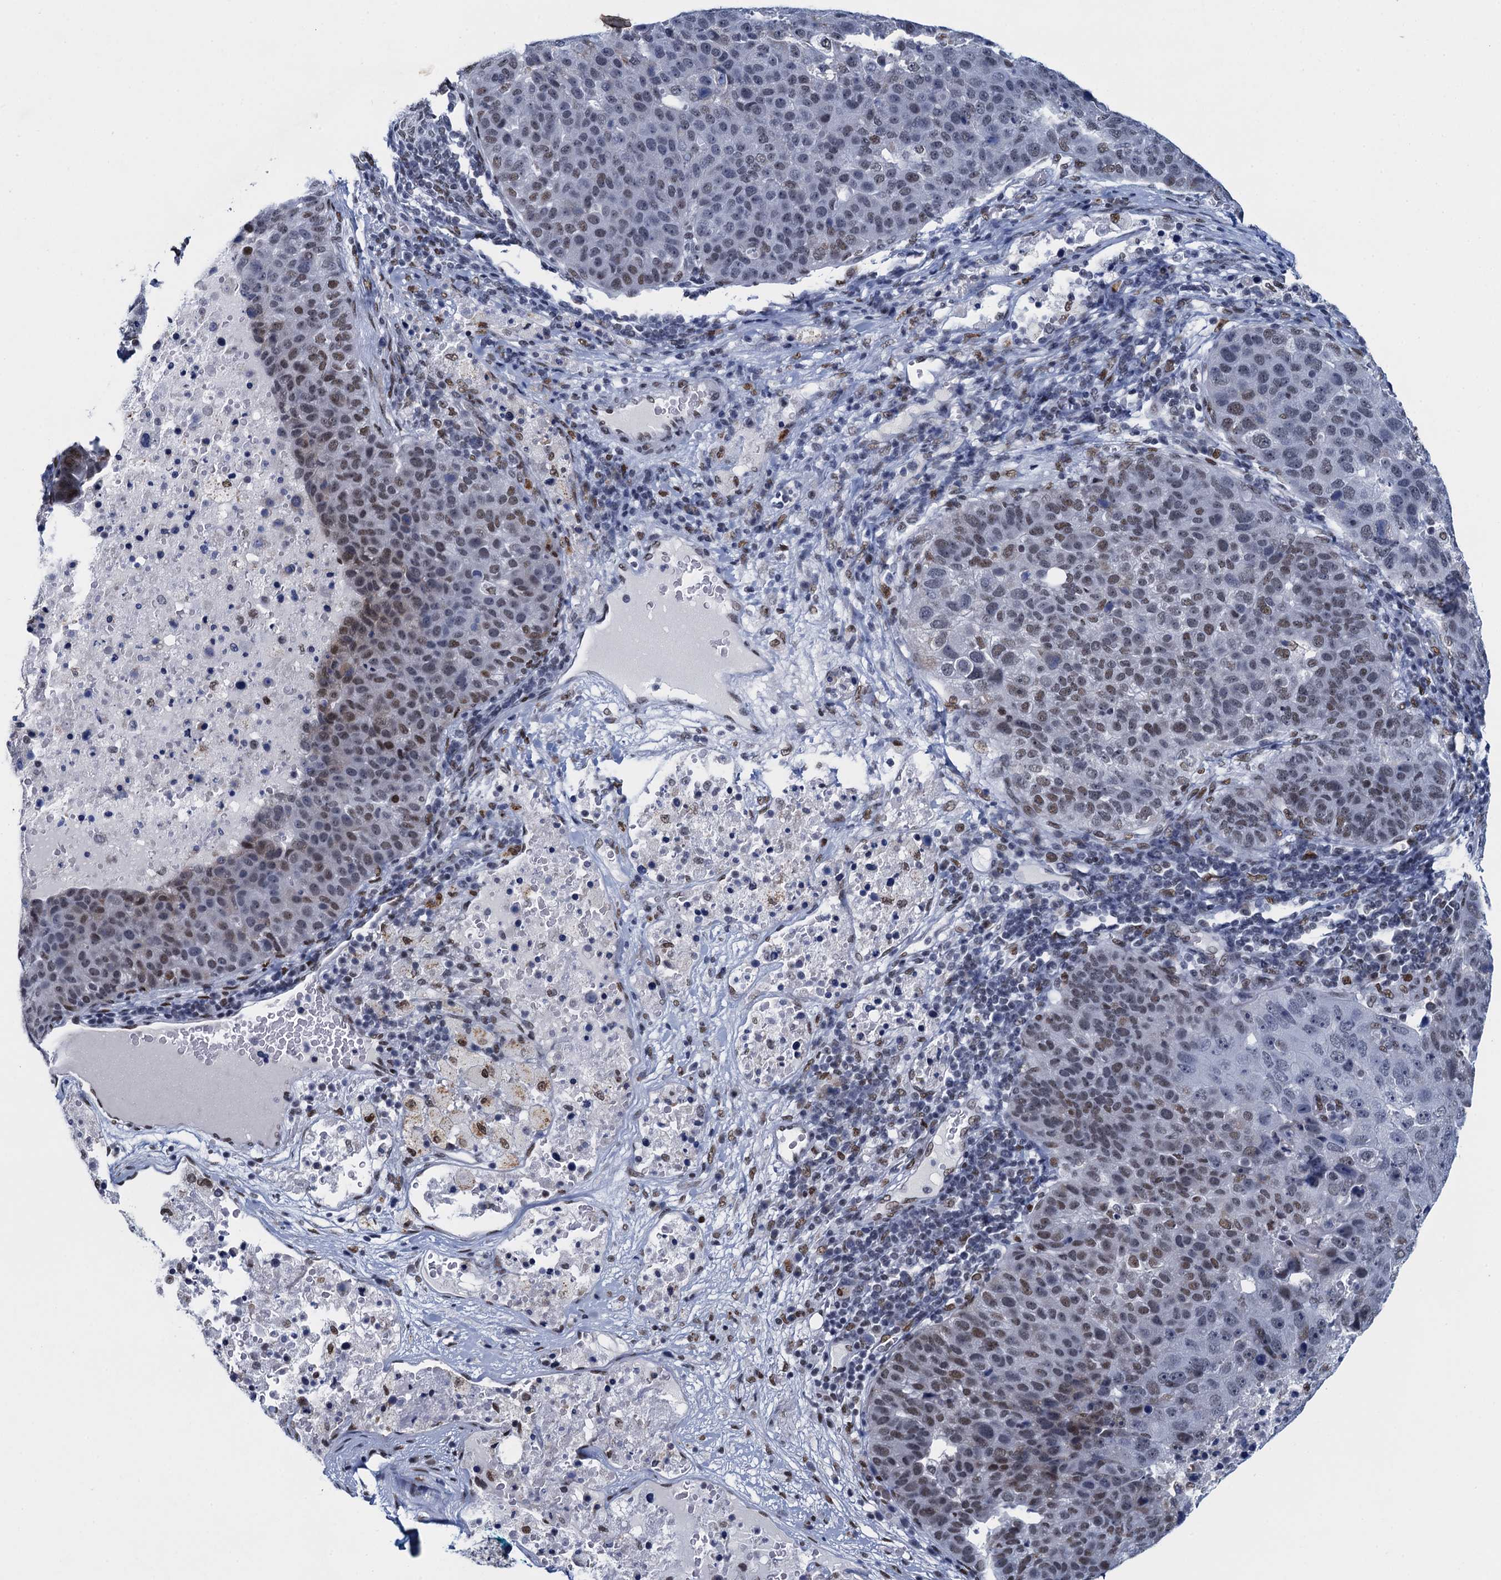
{"staining": {"intensity": "weak", "quantity": "25%-75%", "location": "nuclear"}, "tissue": "pancreatic cancer", "cell_type": "Tumor cells", "image_type": "cancer", "snomed": [{"axis": "morphology", "description": "Adenocarcinoma, NOS"}, {"axis": "topography", "description": "Pancreas"}], "caption": "A brown stain highlights weak nuclear positivity of a protein in human adenocarcinoma (pancreatic) tumor cells.", "gene": "HNRNPUL2", "patient": {"sex": "female", "age": 61}}